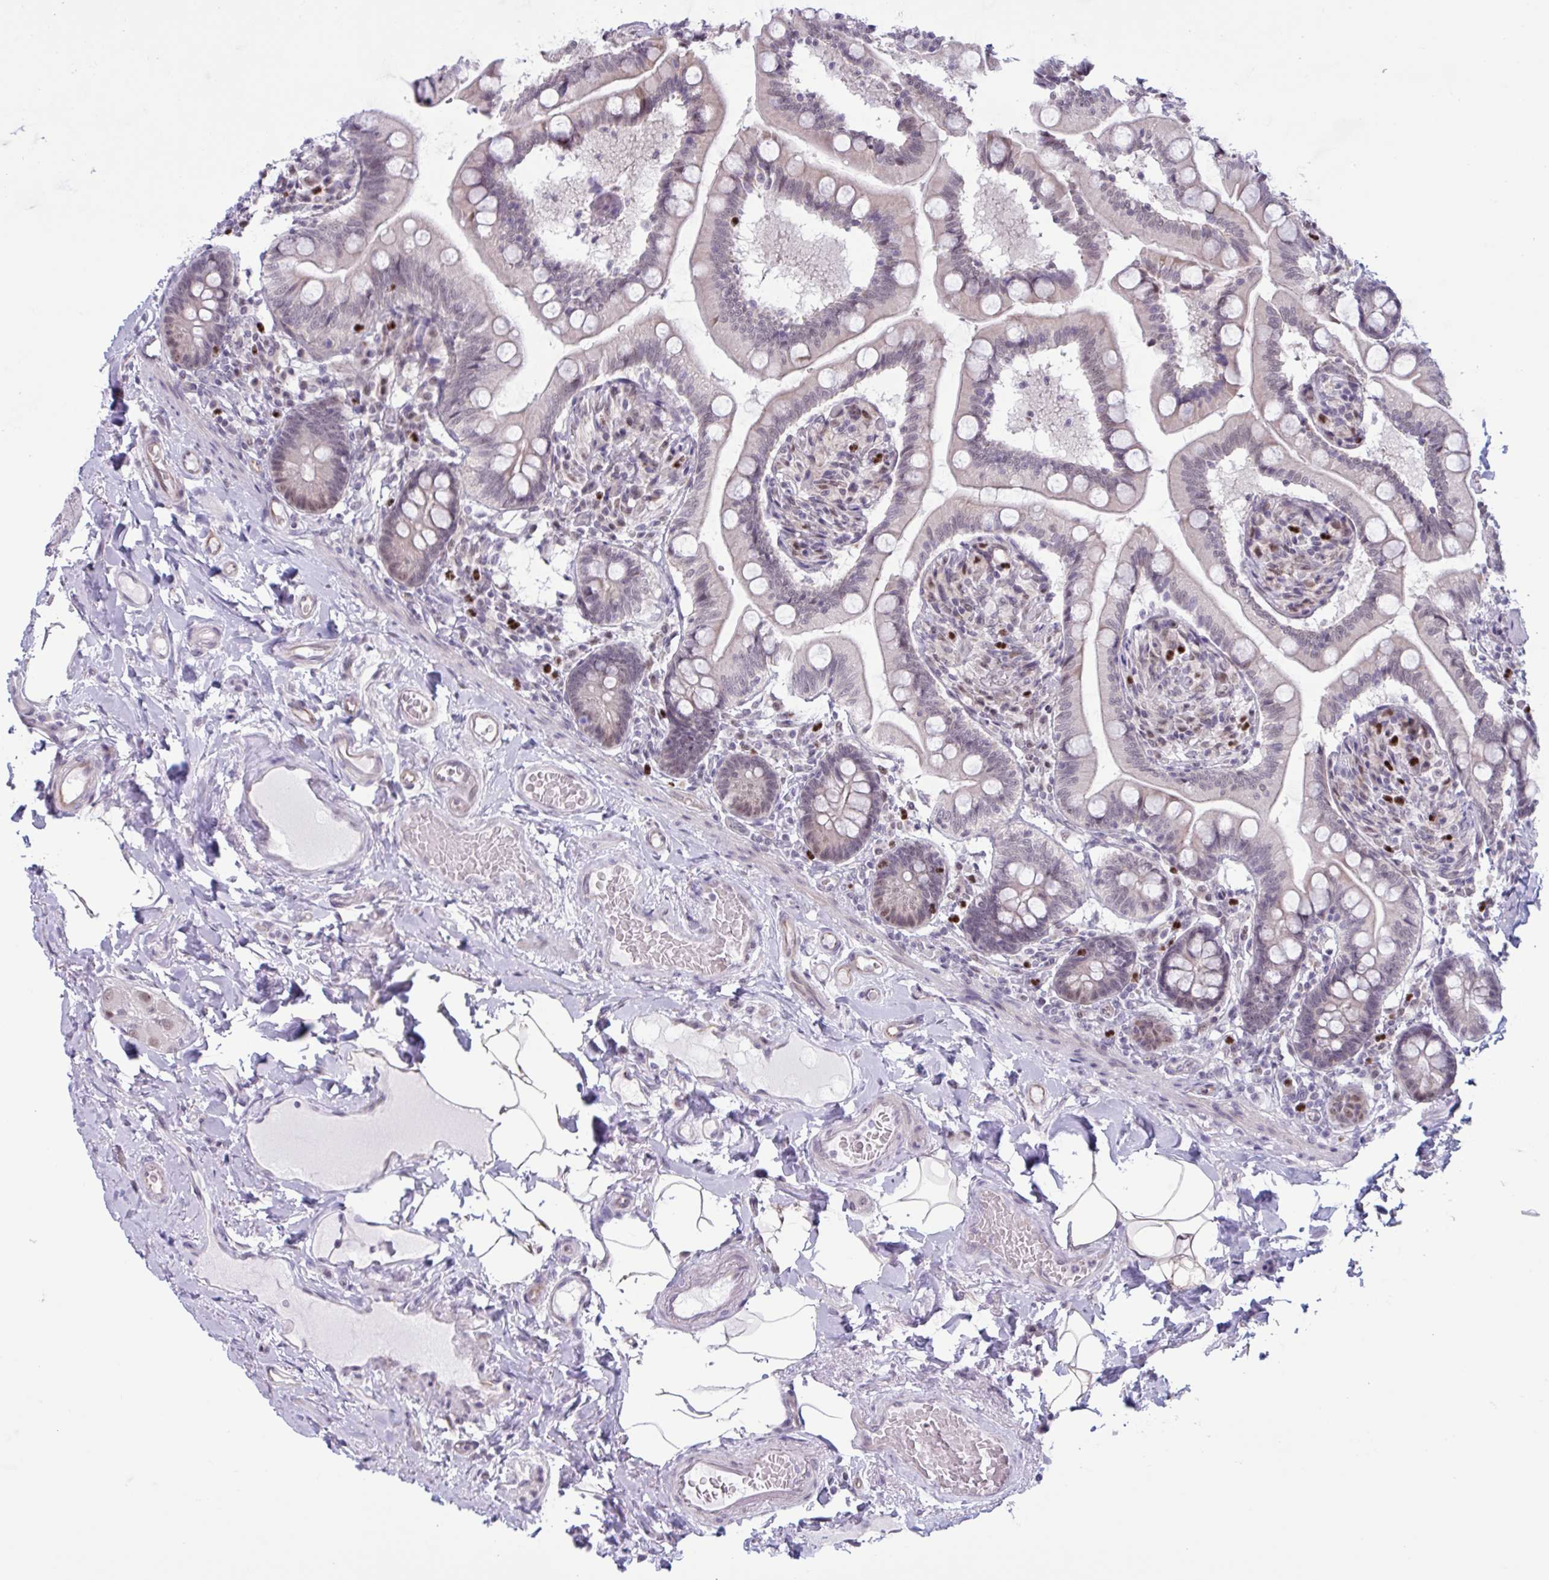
{"staining": {"intensity": "moderate", "quantity": "25%-75%", "location": "nuclear"}, "tissue": "small intestine", "cell_type": "Glandular cells", "image_type": "normal", "snomed": [{"axis": "morphology", "description": "Normal tissue, NOS"}, {"axis": "topography", "description": "Small intestine"}], "caption": "Immunohistochemistry image of normal small intestine: small intestine stained using IHC exhibits medium levels of moderate protein expression localized specifically in the nuclear of glandular cells, appearing as a nuclear brown color.", "gene": "PRMT6", "patient": {"sex": "female", "age": 64}}